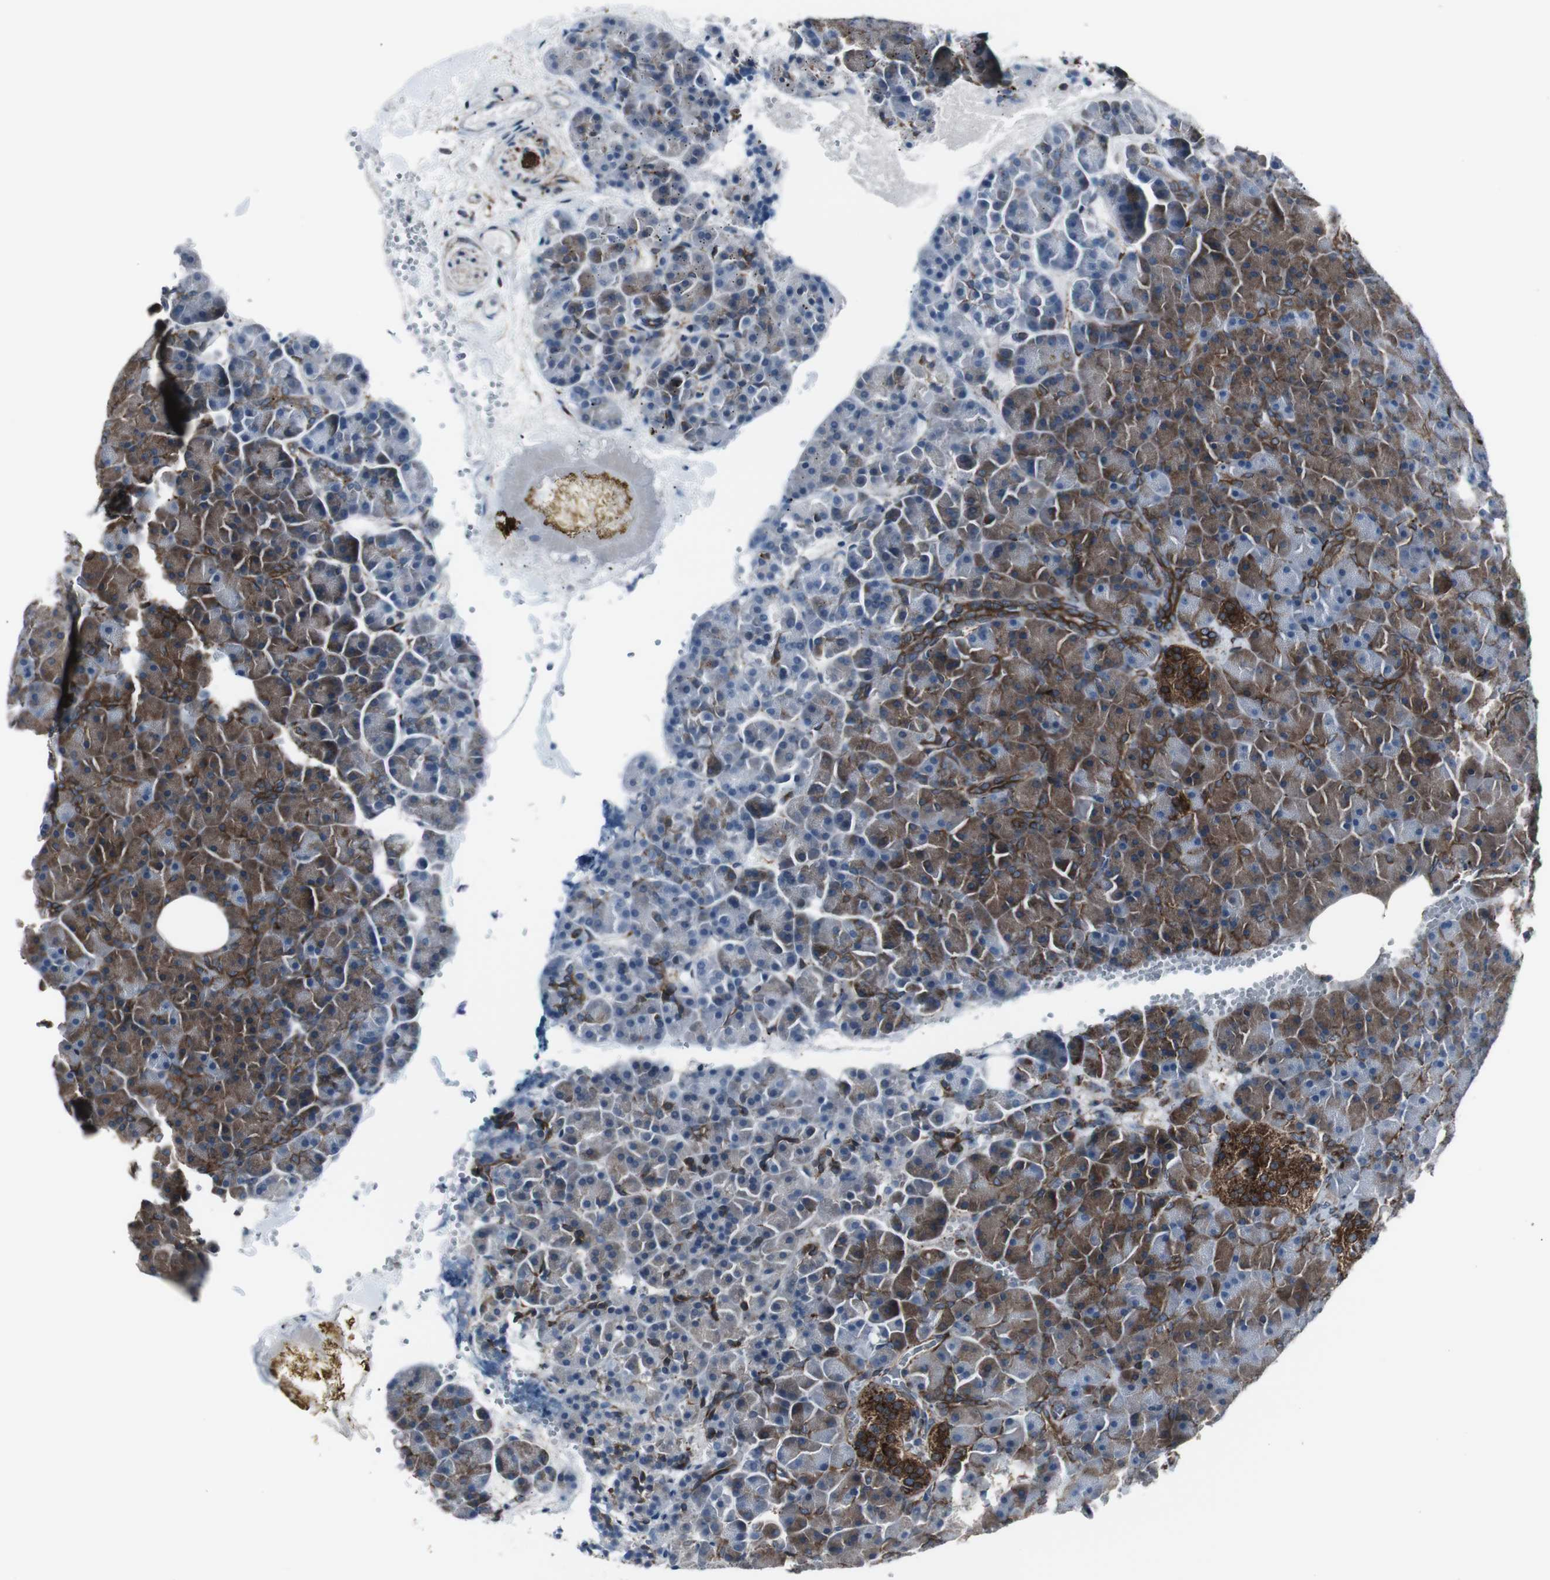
{"staining": {"intensity": "moderate", "quantity": "25%-75%", "location": "cytoplasmic/membranous"}, "tissue": "pancreas", "cell_type": "Exocrine glandular cells", "image_type": "normal", "snomed": [{"axis": "morphology", "description": "Normal tissue, NOS"}, {"axis": "topography", "description": "Pancreas"}], "caption": "High-power microscopy captured an IHC image of unremarkable pancreas, revealing moderate cytoplasmic/membranous positivity in approximately 25%-75% of exocrine glandular cells.", "gene": "LNPK", "patient": {"sex": "female", "age": 35}}